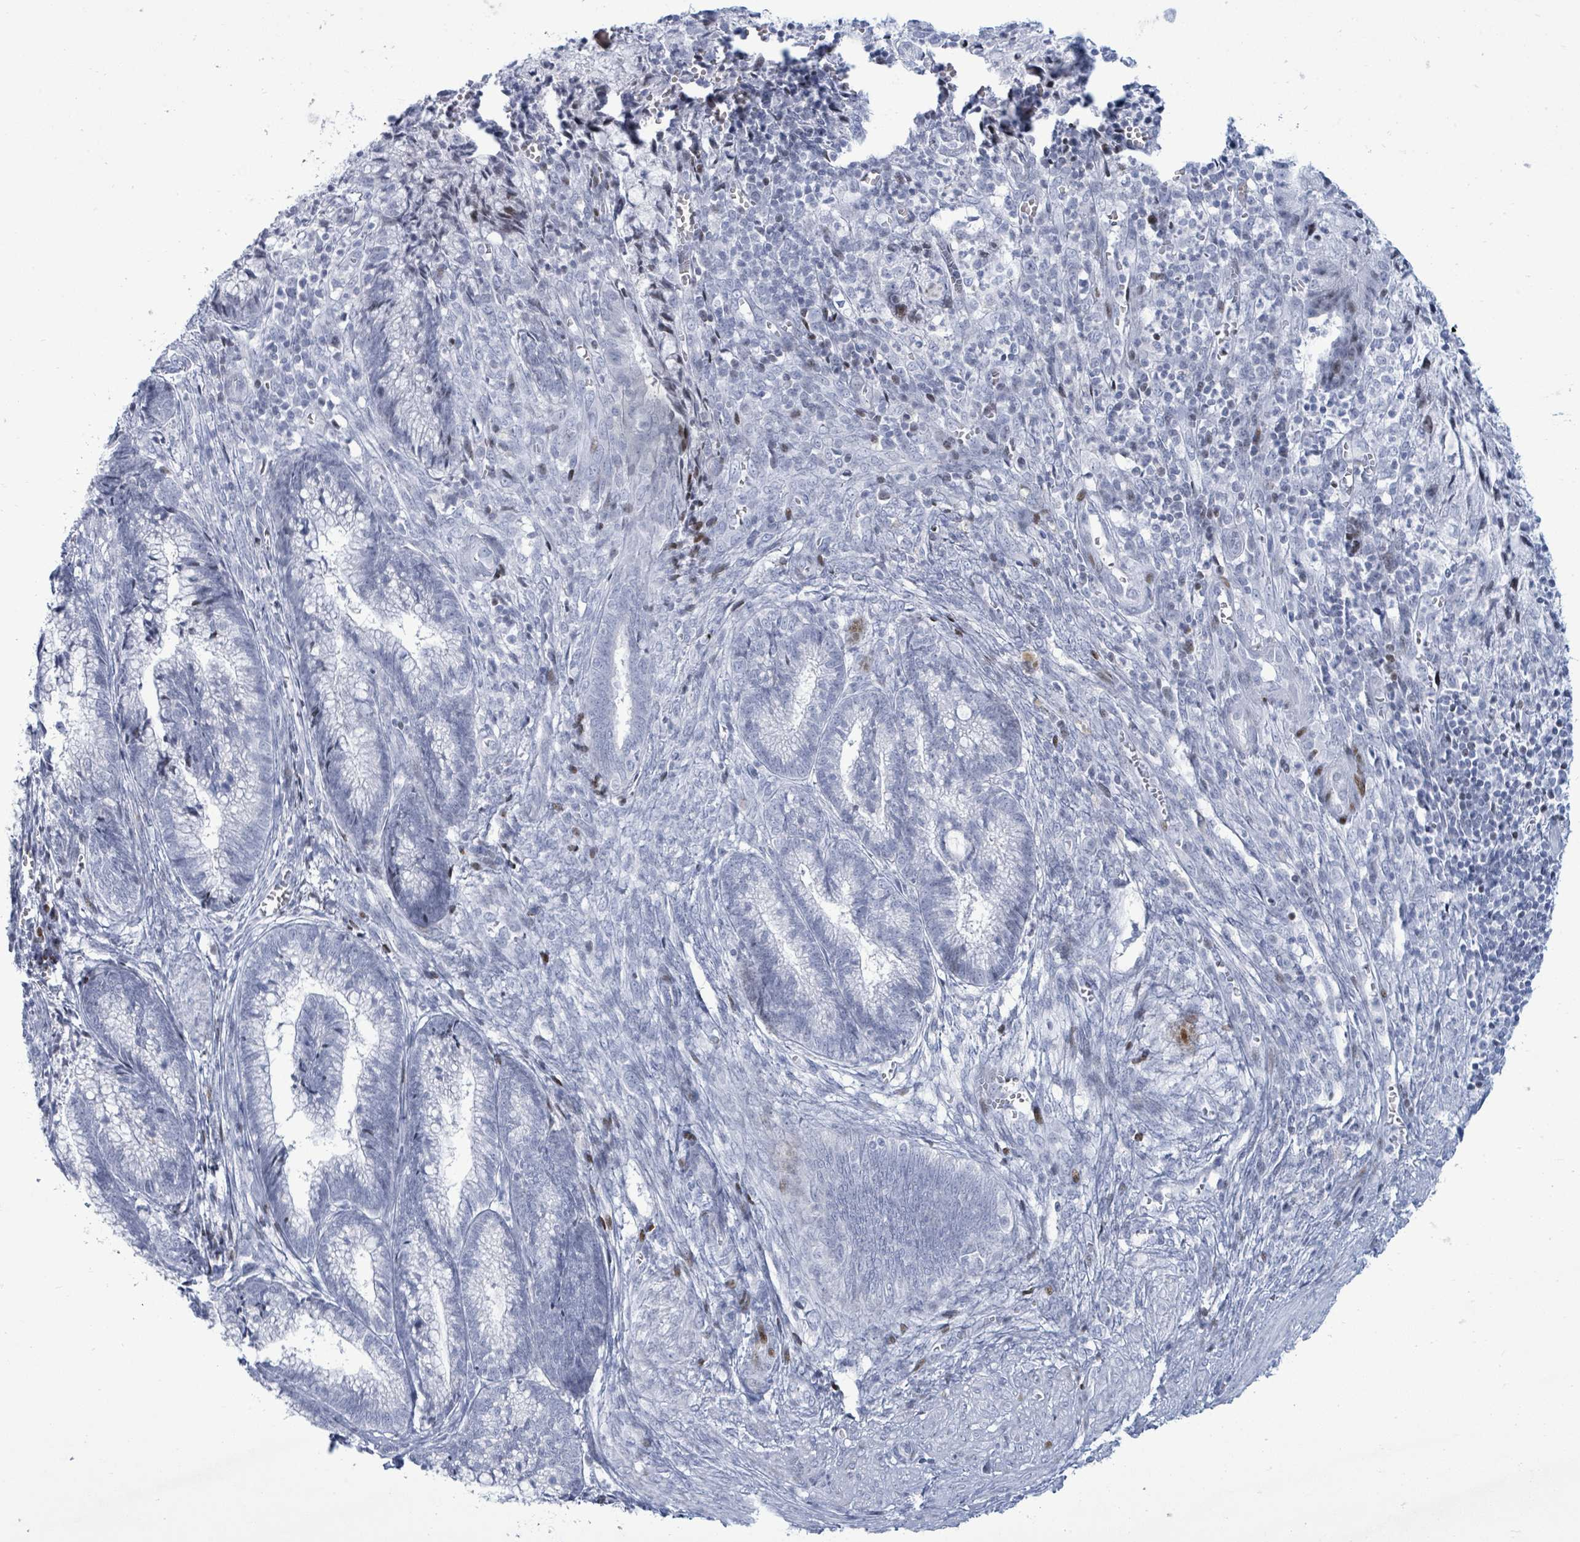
{"staining": {"intensity": "negative", "quantity": "none", "location": "none"}, "tissue": "cervical cancer", "cell_type": "Tumor cells", "image_type": "cancer", "snomed": [{"axis": "morphology", "description": "Adenocarcinoma, NOS"}, {"axis": "topography", "description": "Cervix"}], "caption": "A histopathology image of adenocarcinoma (cervical) stained for a protein exhibits no brown staining in tumor cells. (Stains: DAB IHC with hematoxylin counter stain, Microscopy: brightfield microscopy at high magnification).", "gene": "MALL", "patient": {"sex": "female", "age": 44}}